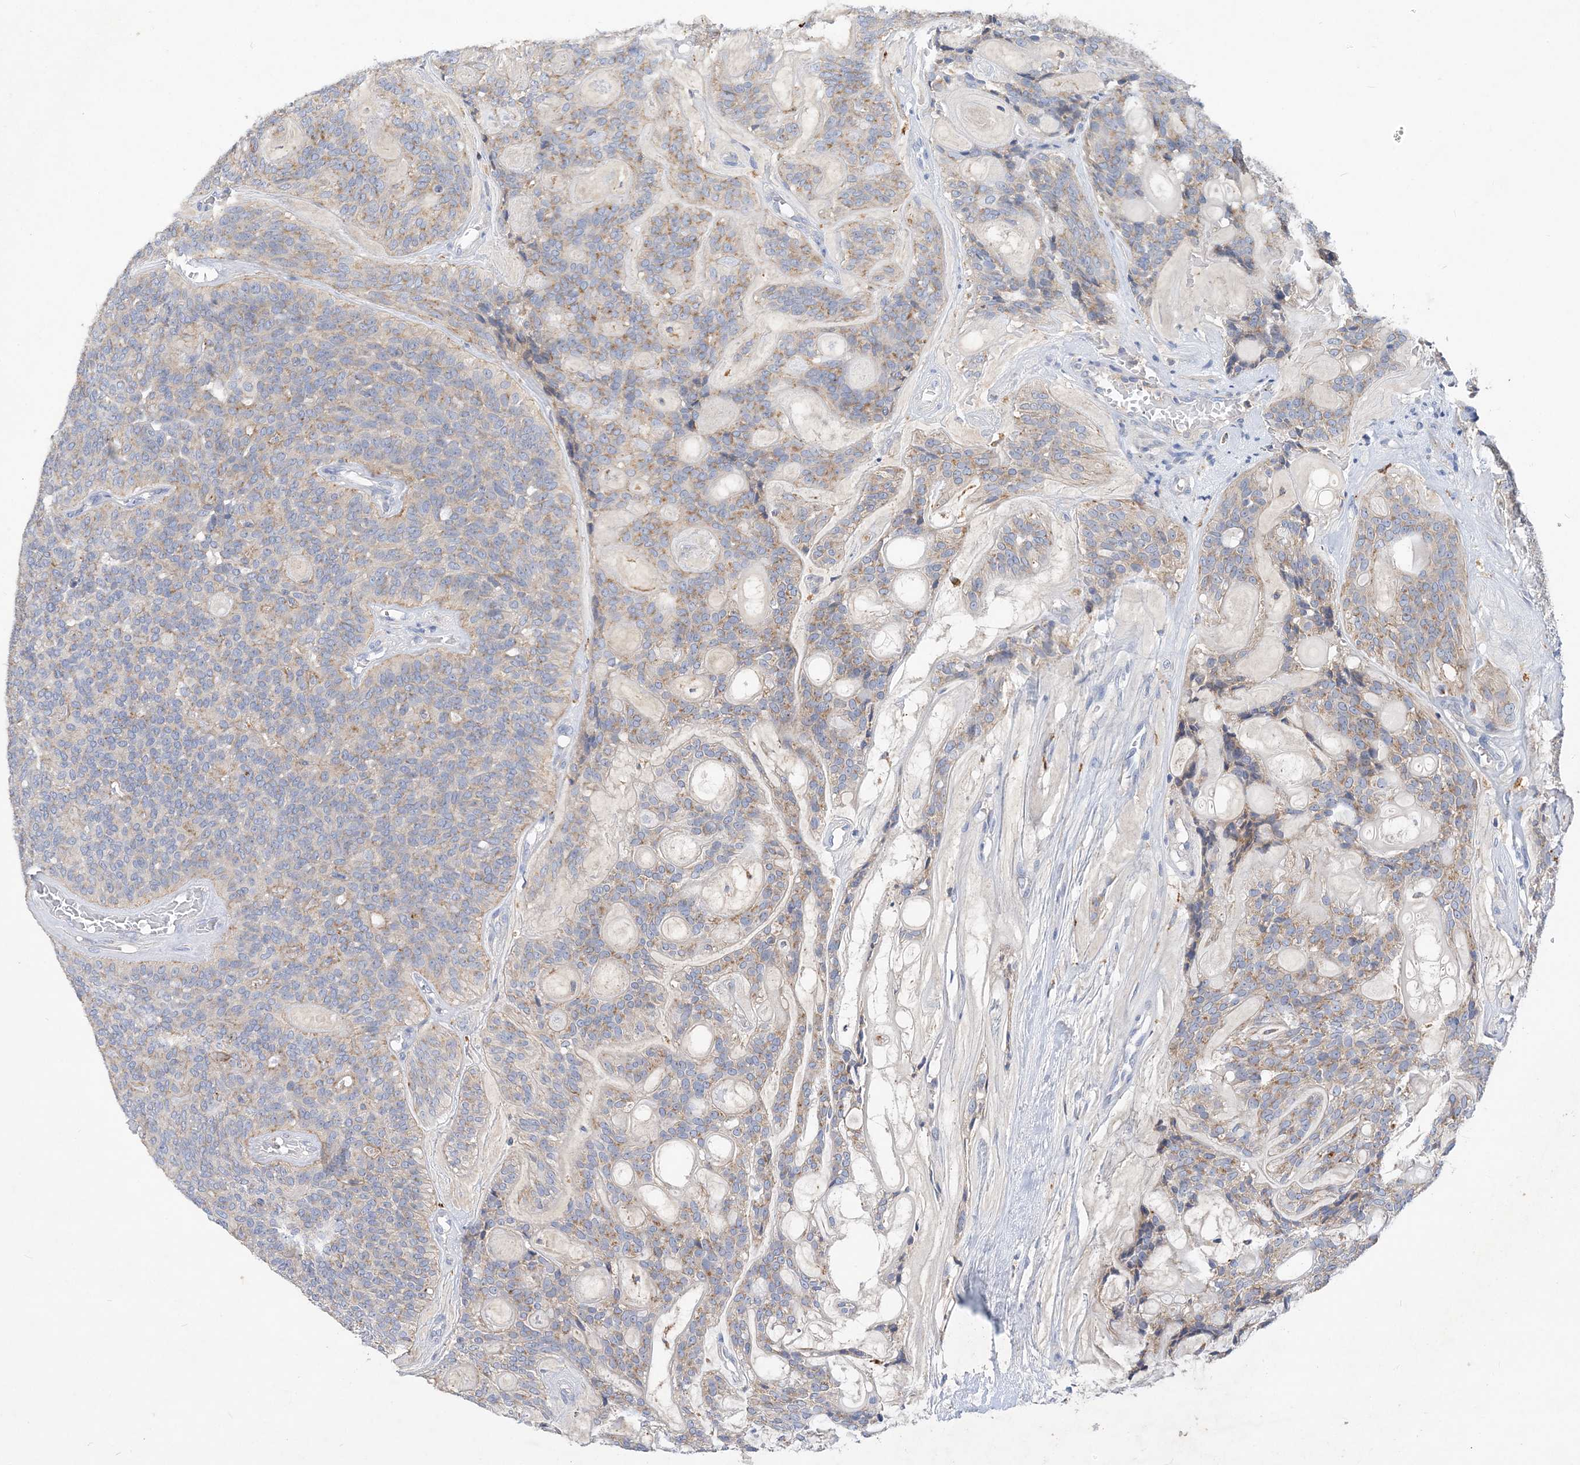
{"staining": {"intensity": "moderate", "quantity": "<25%", "location": "cytoplasmic/membranous"}, "tissue": "head and neck cancer", "cell_type": "Tumor cells", "image_type": "cancer", "snomed": [{"axis": "morphology", "description": "Adenocarcinoma, NOS"}, {"axis": "topography", "description": "Head-Neck"}], "caption": "A brown stain highlights moderate cytoplasmic/membranous expression of a protein in human head and neck cancer tumor cells.", "gene": "GRINA", "patient": {"sex": "male", "age": 66}}